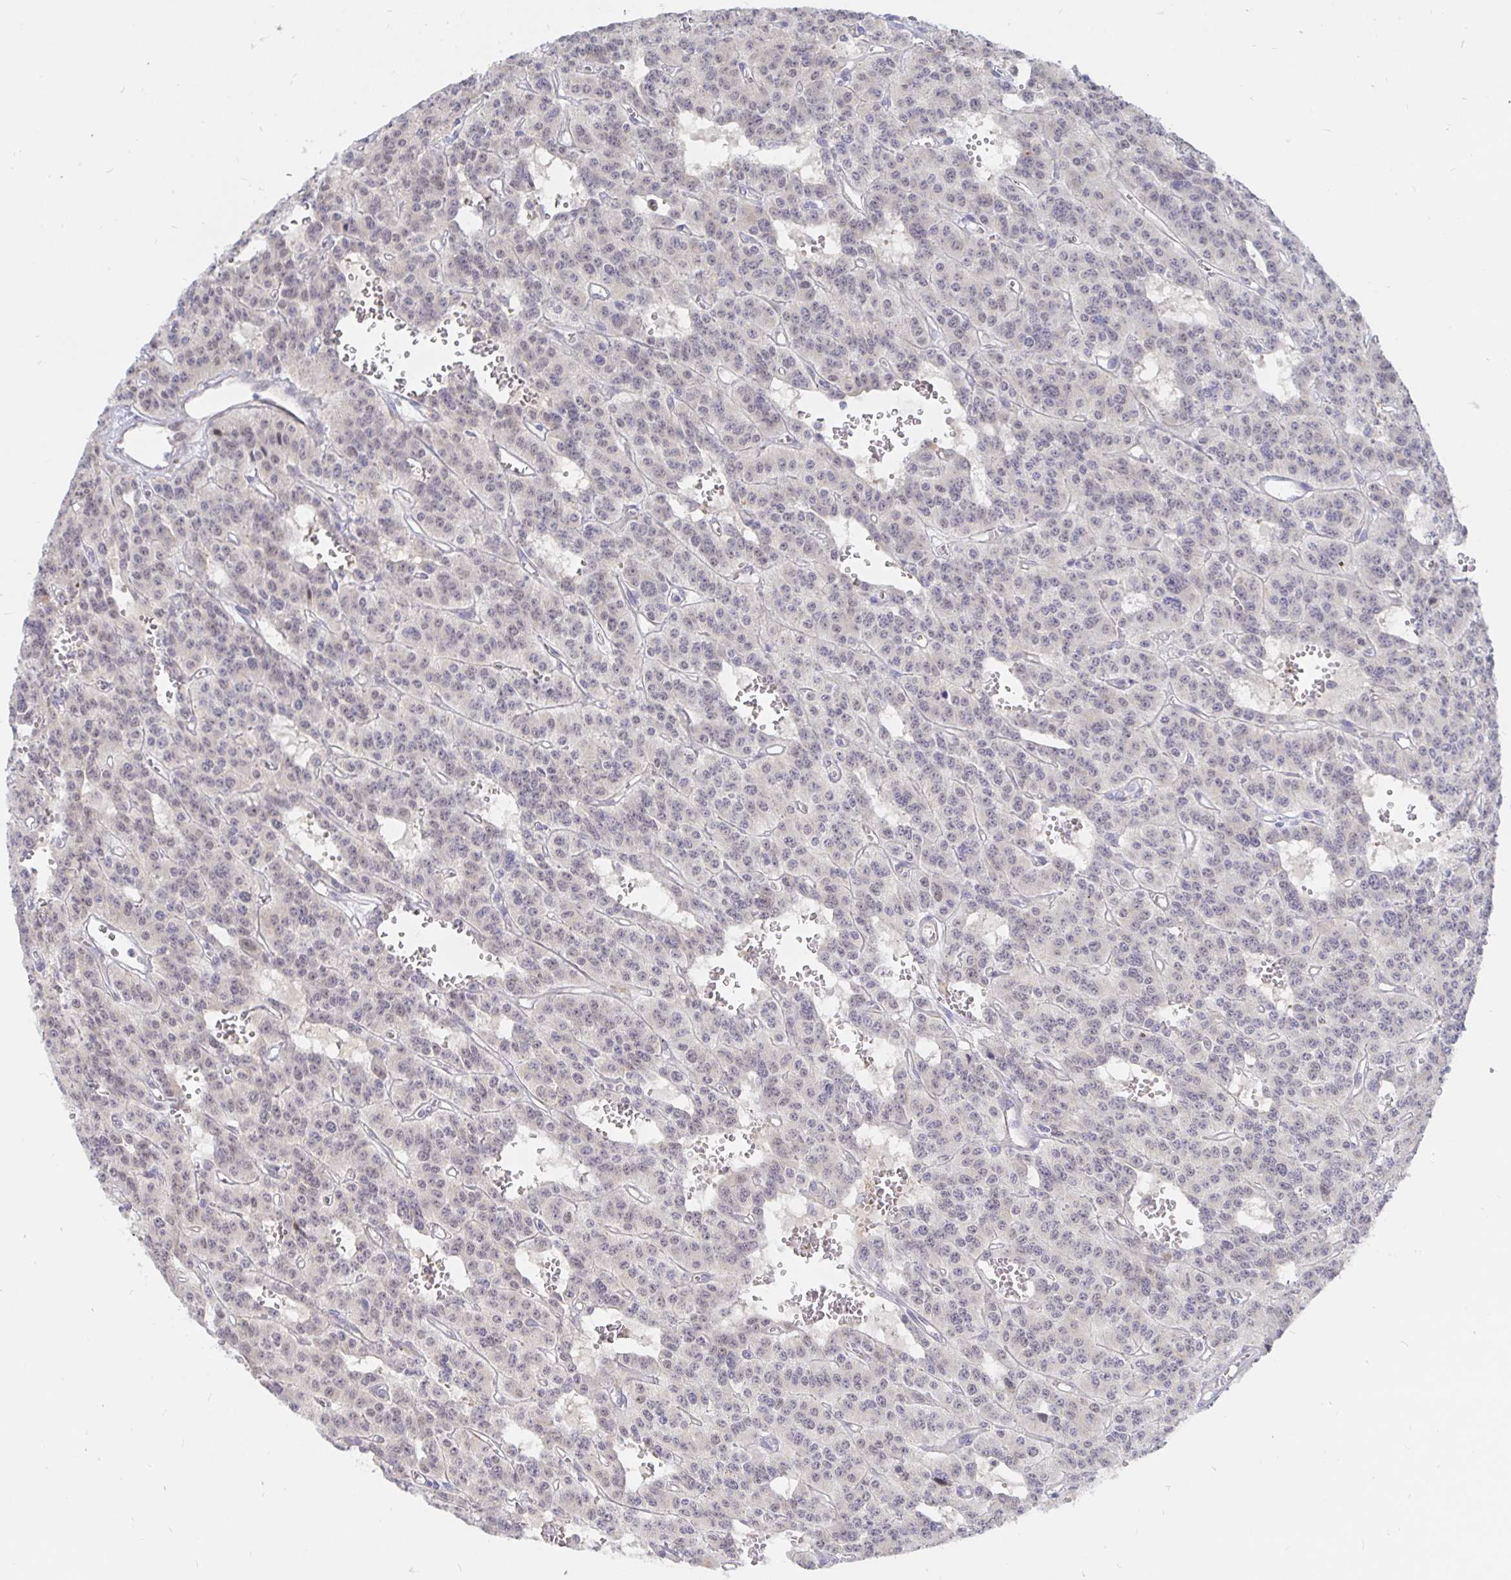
{"staining": {"intensity": "moderate", "quantity": "<25%", "location": "nuclear"}, "tissue": "carcinoid", "cell_type": "Tumor cells", "image_type": "cancer", "snomed": [{"axis": "morphology", "description": "Carcinoid, malignant, NOS"}, {"axis": "topography", "description": "Lung"}], "caption": "Approximately <25% of tumor cells in carcinoid show moderate nuclear protein staining as visualized by brown immunohistochemical staining.", "gene": "KCTD19", "patient": {"sex": "female", "age": 71}}